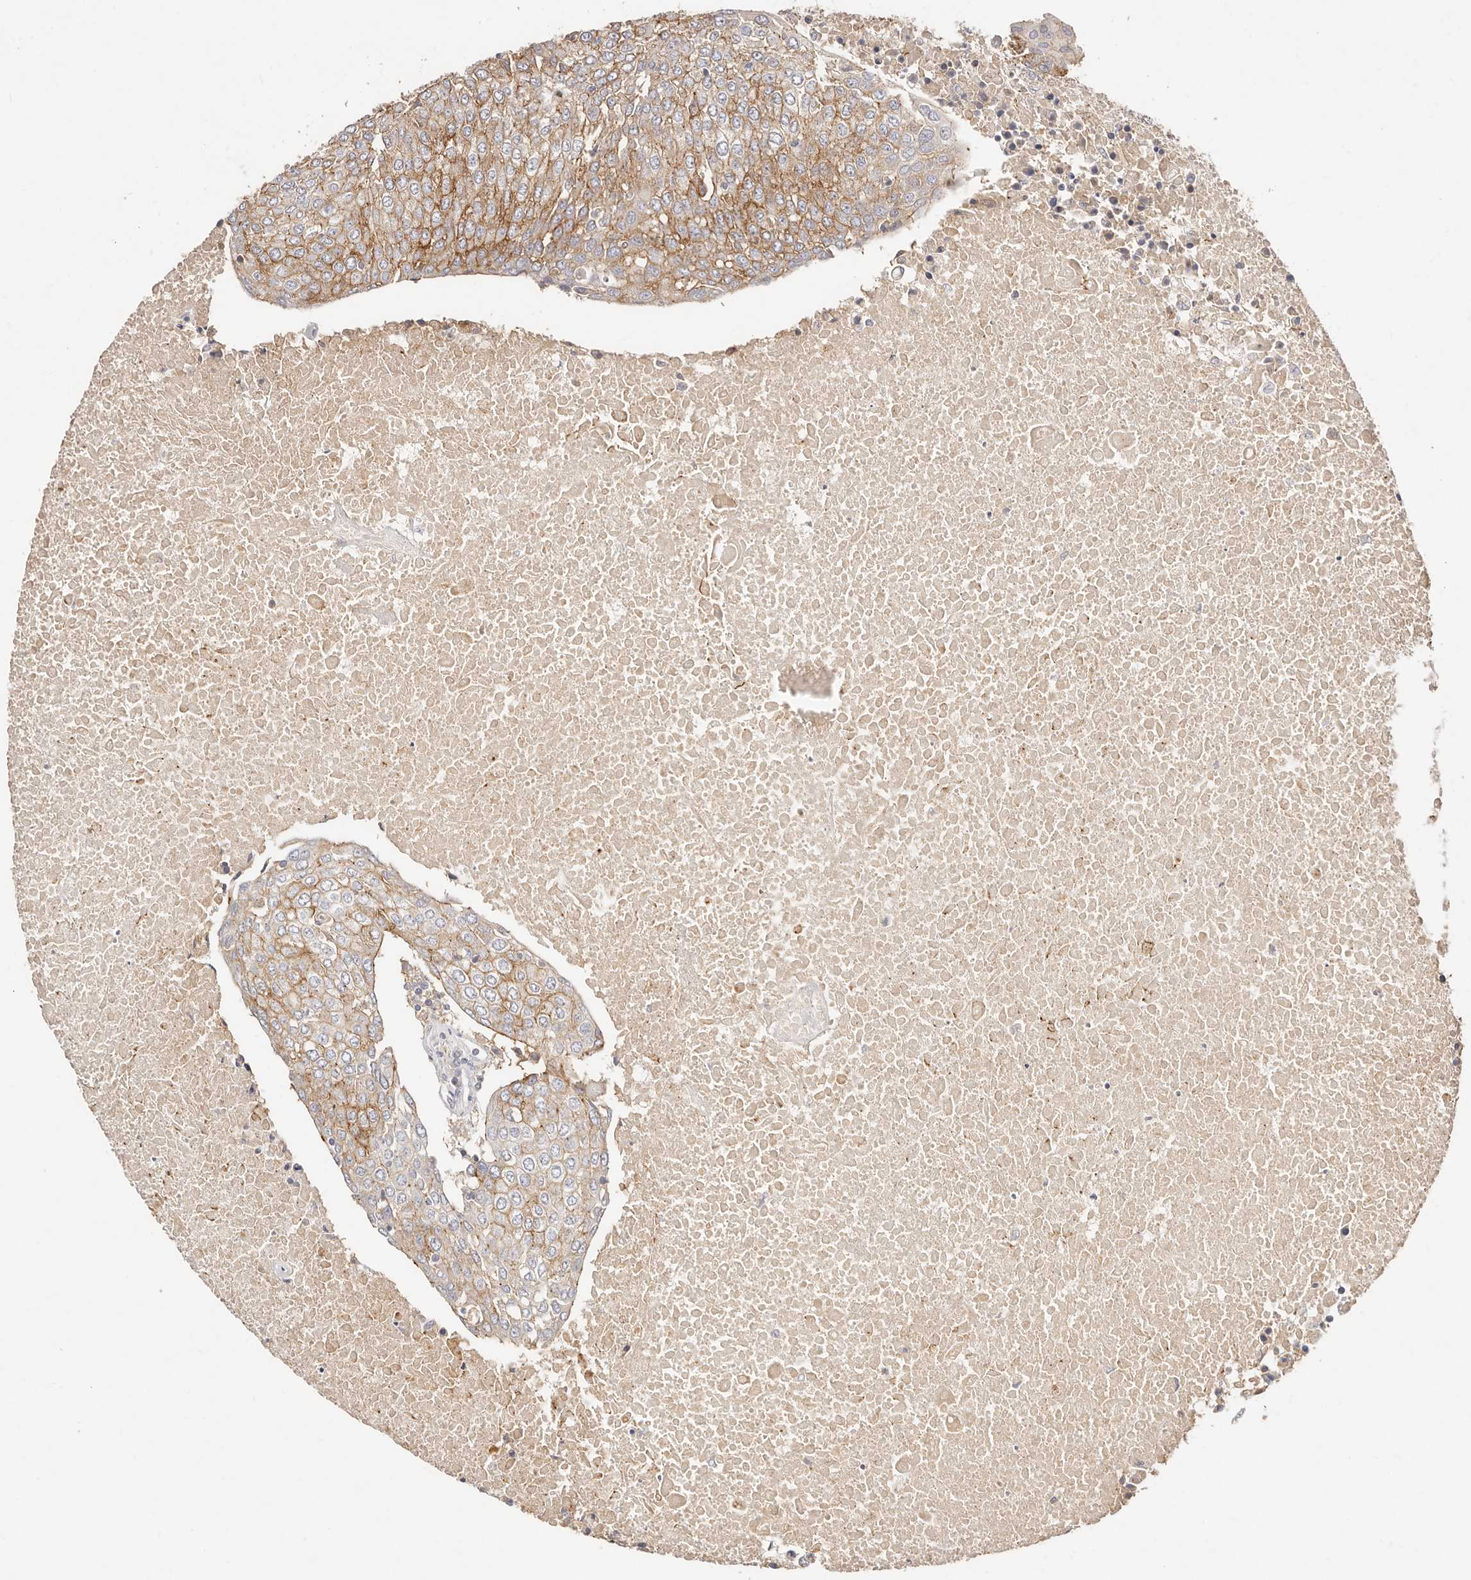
{"staining": {"intensity": "moderate", "quantity": "<25%", "location": "cytoplasmic/membranous"}, "tissue": "urothelial cancer", "cell_type": "Tumor cells", "image_type": "cancer", "snomed": [{"axis": "morphology", "description": "Urothelial carcinoma, High grade"}, {"axis": "topography", "description": "Urinary bladder"}], "caption": "A micrograph of human urothelial cancer stained for a protein reveals moderate cytoplasmic/membranous brown staining in tumor cells. The staining was performed using DAB (3,3'-diaminobenzidine), with brown indicating positive protein expression. Nuclei are stained blue with hematoxylin.", "gene": "CXADR", "patient": {"sex": "female", "age": 85}}